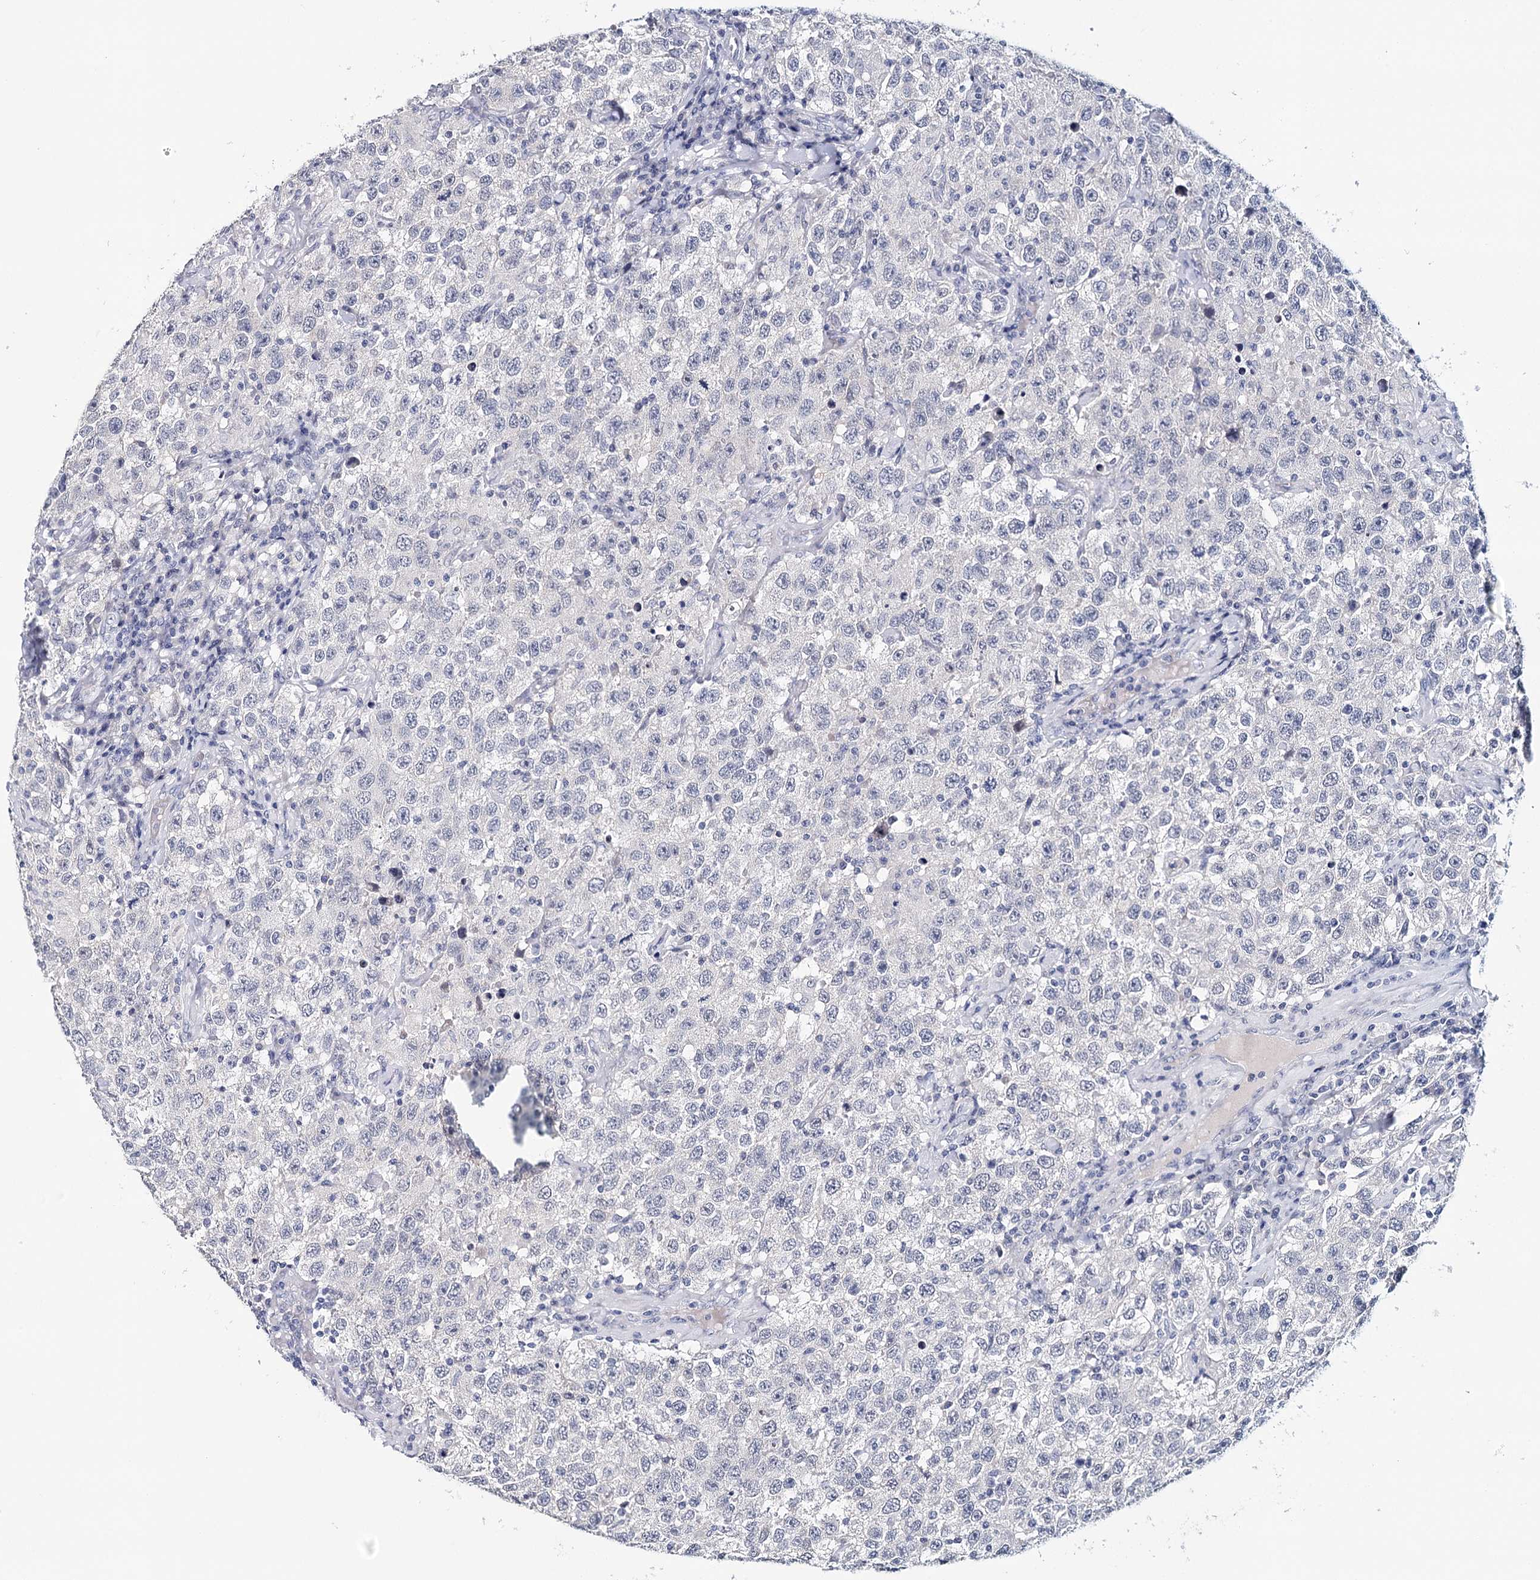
{"staining": {"intensity": "negative", "quantity": "none", "location": "none"}, "tissue": "testis cancer", "cell_type": "Tumor cells", "image_type": "cancer", "snomed": [{"axis": "morphology", "description": "Seminoma, NOS"}, {"axis": "topography", "description": "Testis"}], "caption": "DAB (3,3'-diaminobenzidine) immunohistochemical staining of testis cancer exhibits no significant expression in tumor cells.", "gene": "HSPA4L", "patient": {"sex": "male", "age": 41}}